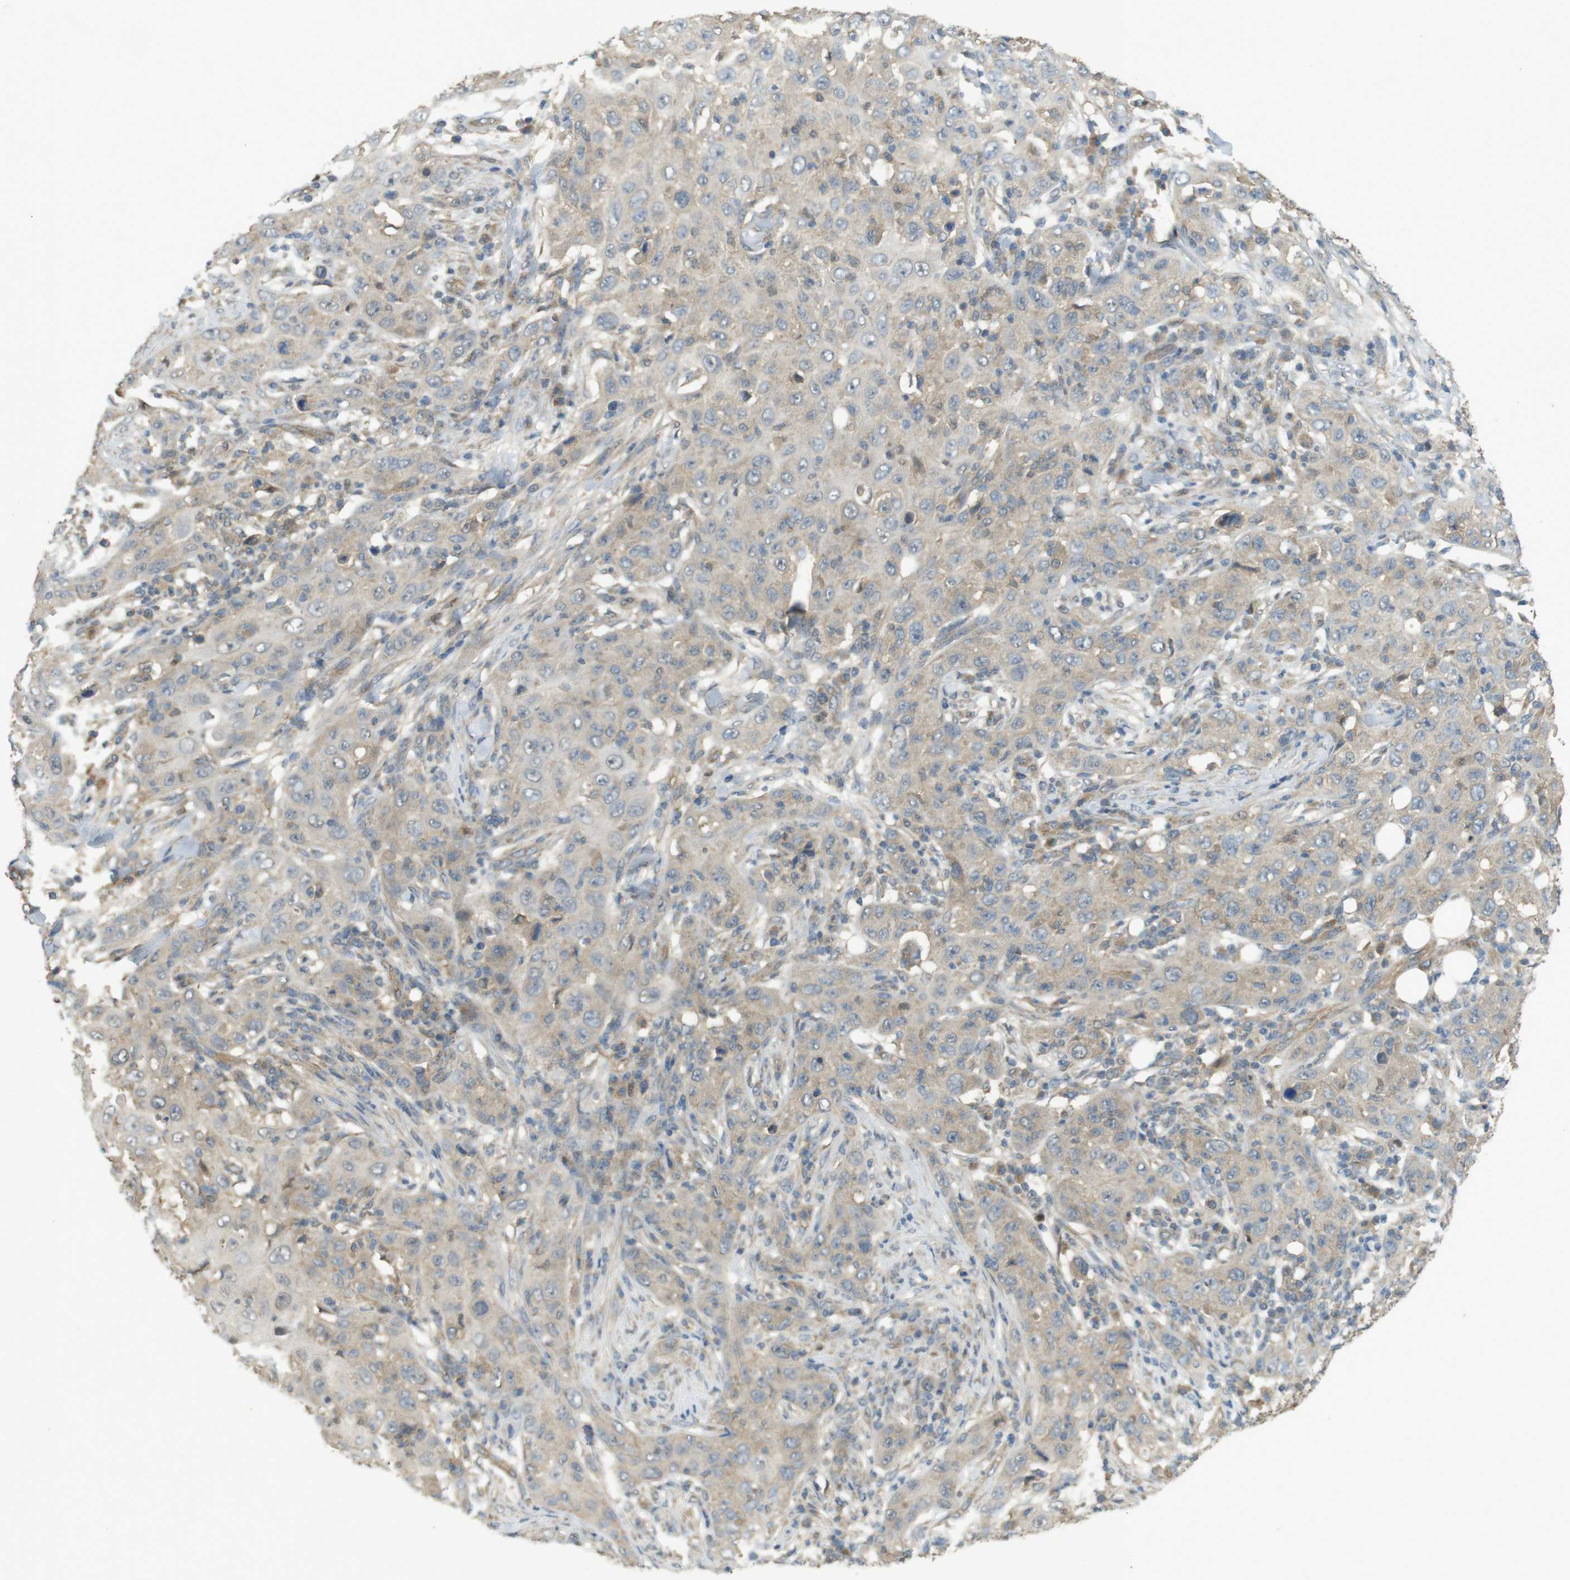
{"staining": {"intensity": "weak", "quantity": "<25%", "location": "cytoplasmic/membranous"}, "tissue": "skin cancer", "cell_type": "Tumor cells", "image_type": "cancer", "snomed": [{"axis": "morphology", "description": "Squamous cell carcinoma, NOS"}, {"axis": "topography", "description": "Skin"}], "caption": "DAB immunohistochemical staining of skin cancer shows no significant positivity in tumor cells.", "gene": "ZDHHC20", "patient": {"sex": "female", "age": 88}}